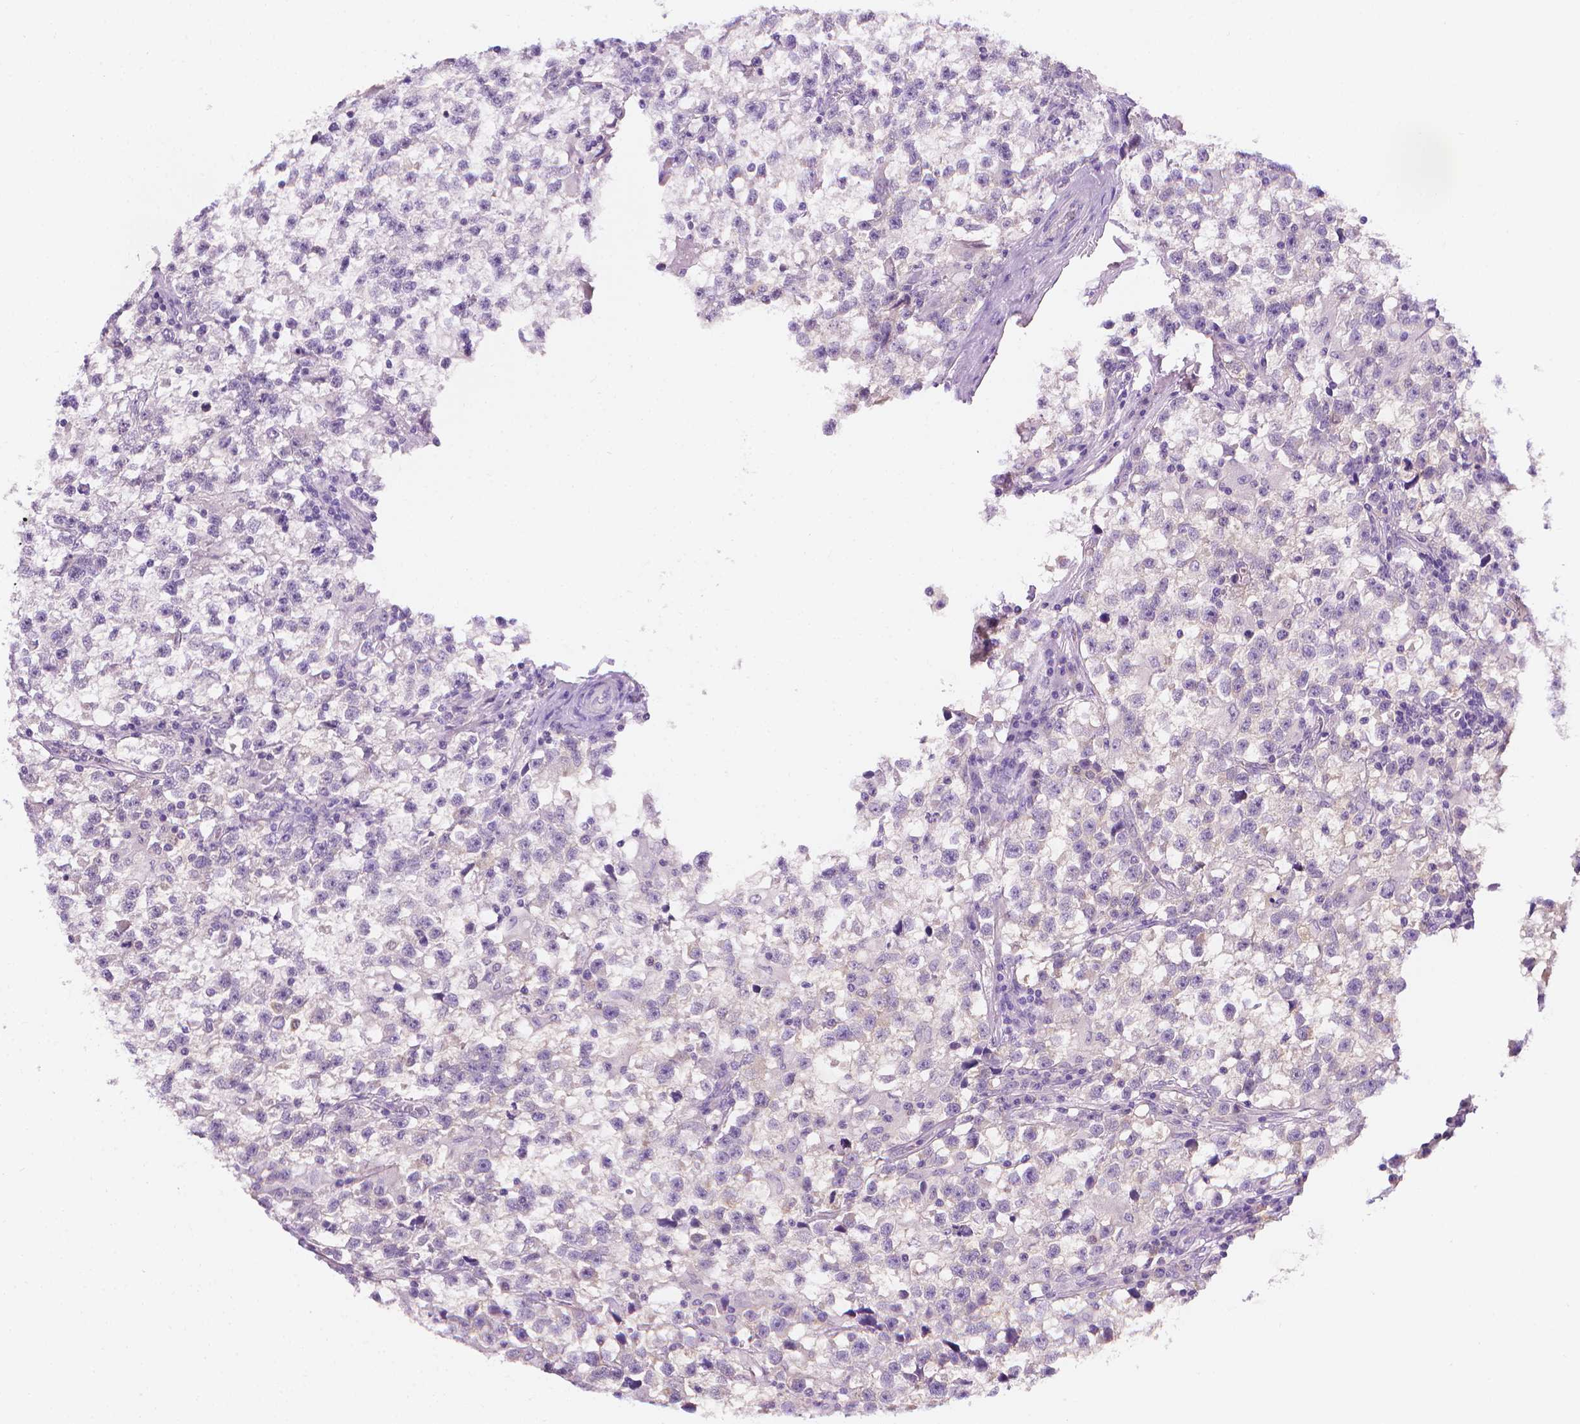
{"staining": {"intensity": "negative", "quantity": "none", "location": "none"}, "tissue": "testis cancer", "cell_type": "Tumor cells", "image_type": "cancer", "snomed": [{"axis": "morphology", "description": "Seminoma, NOS"}, {"axis": "topography", "description": "Testis"}], "caption": "Histopathology image shows no significant protein staining in tumor cells of testis seminoma. (Brightfield microscopy of DAB immunohistochemistry at high magnification).", "gene": "FASN", "patient": {"sex": "male", "age": 31}}